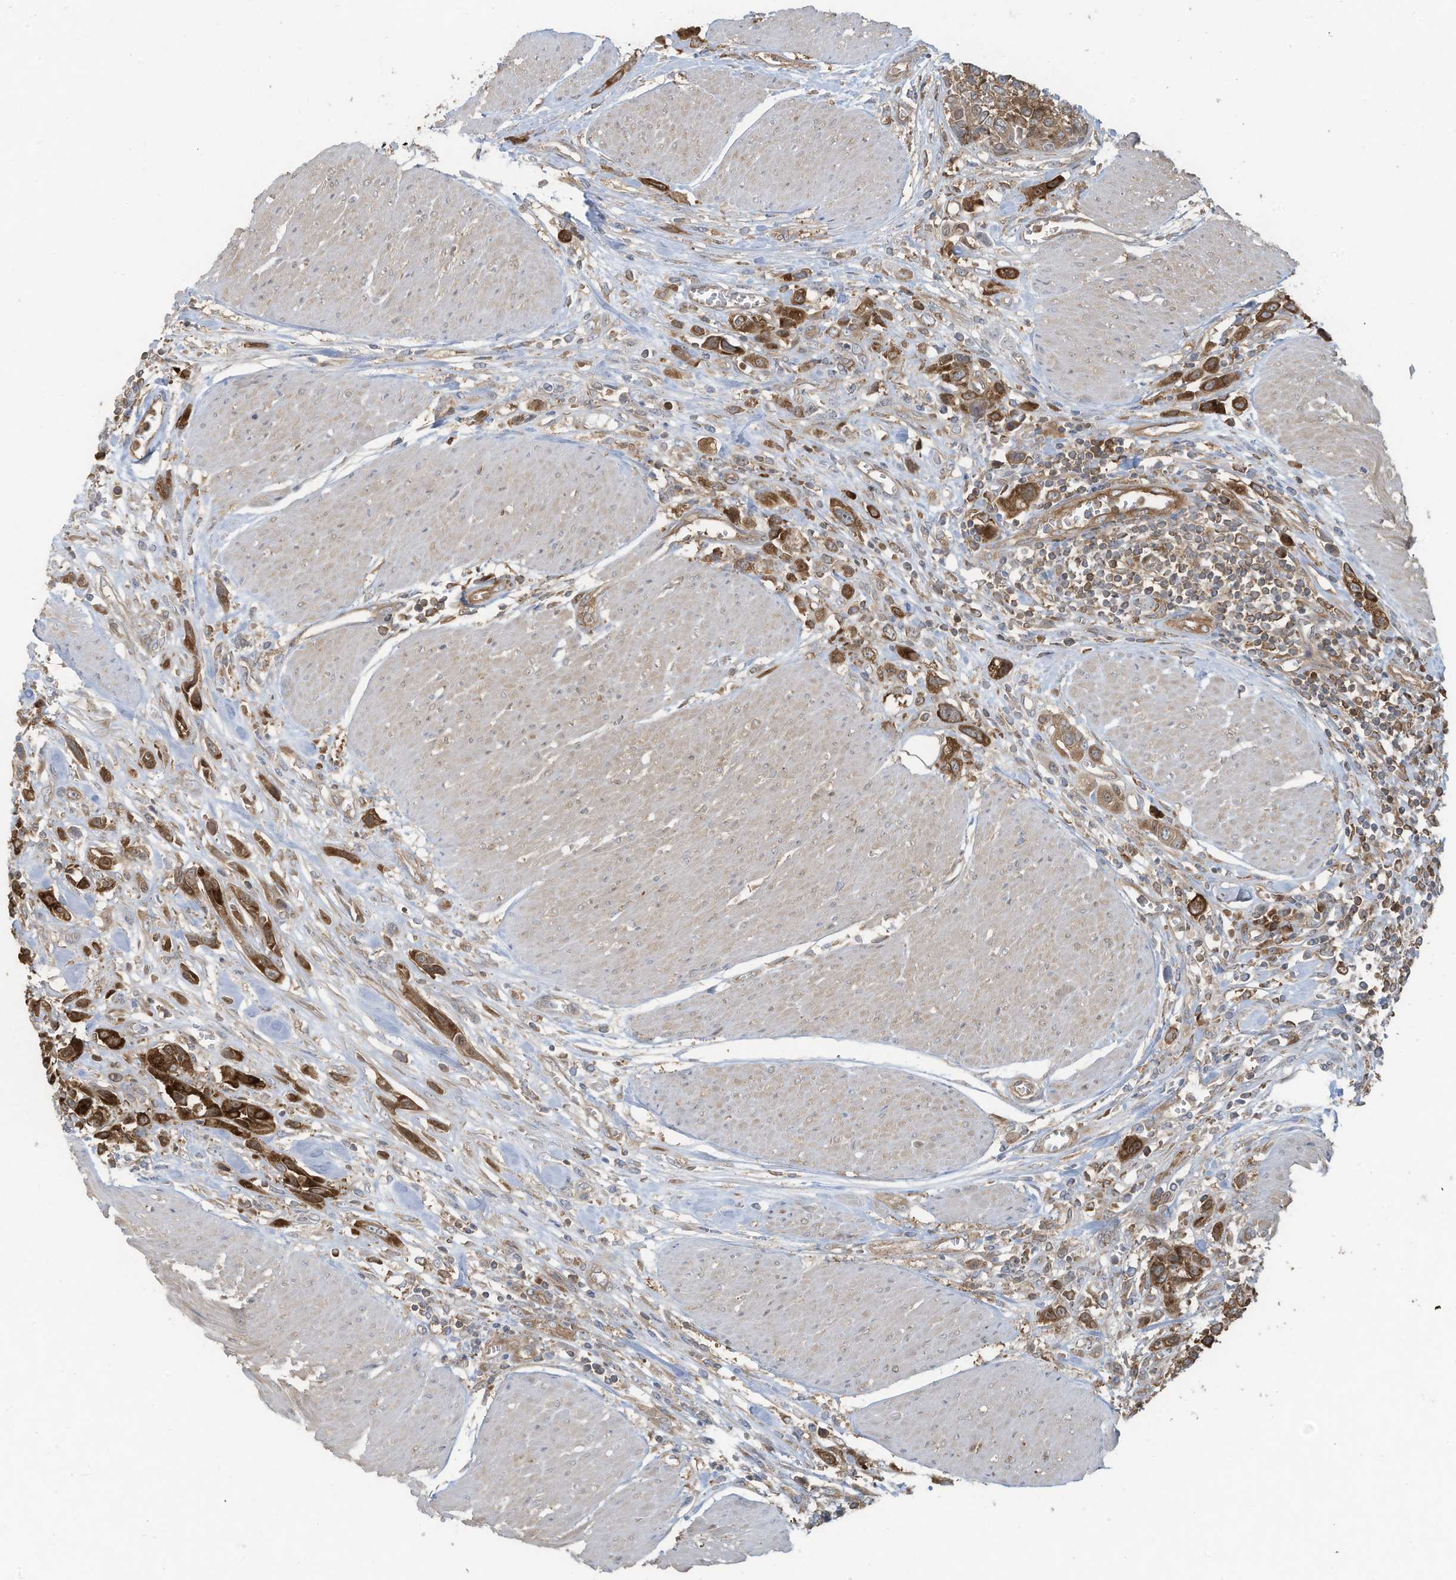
{"staining": {"intensity": "strong", "quantity": ">75%", "location": "cytoplasmic/membranous"}, "tissue": "urothelial cancer", "cell_type": "Tumor cells", "image_type": "cancer", "snomed": [{"axis": "morphology", "description": "Urothelial carcinoma, High grade"}, {"axis": "topography", "description": "Urinary bladder"}], "caption": "Urothelial cancer stained for a protein (brown) shows strong cytoplasmic/membranous positive expression in about >75% of tumor cells.", "gene": "OLA1", "patient": {"sex": "male", "age": 50}}